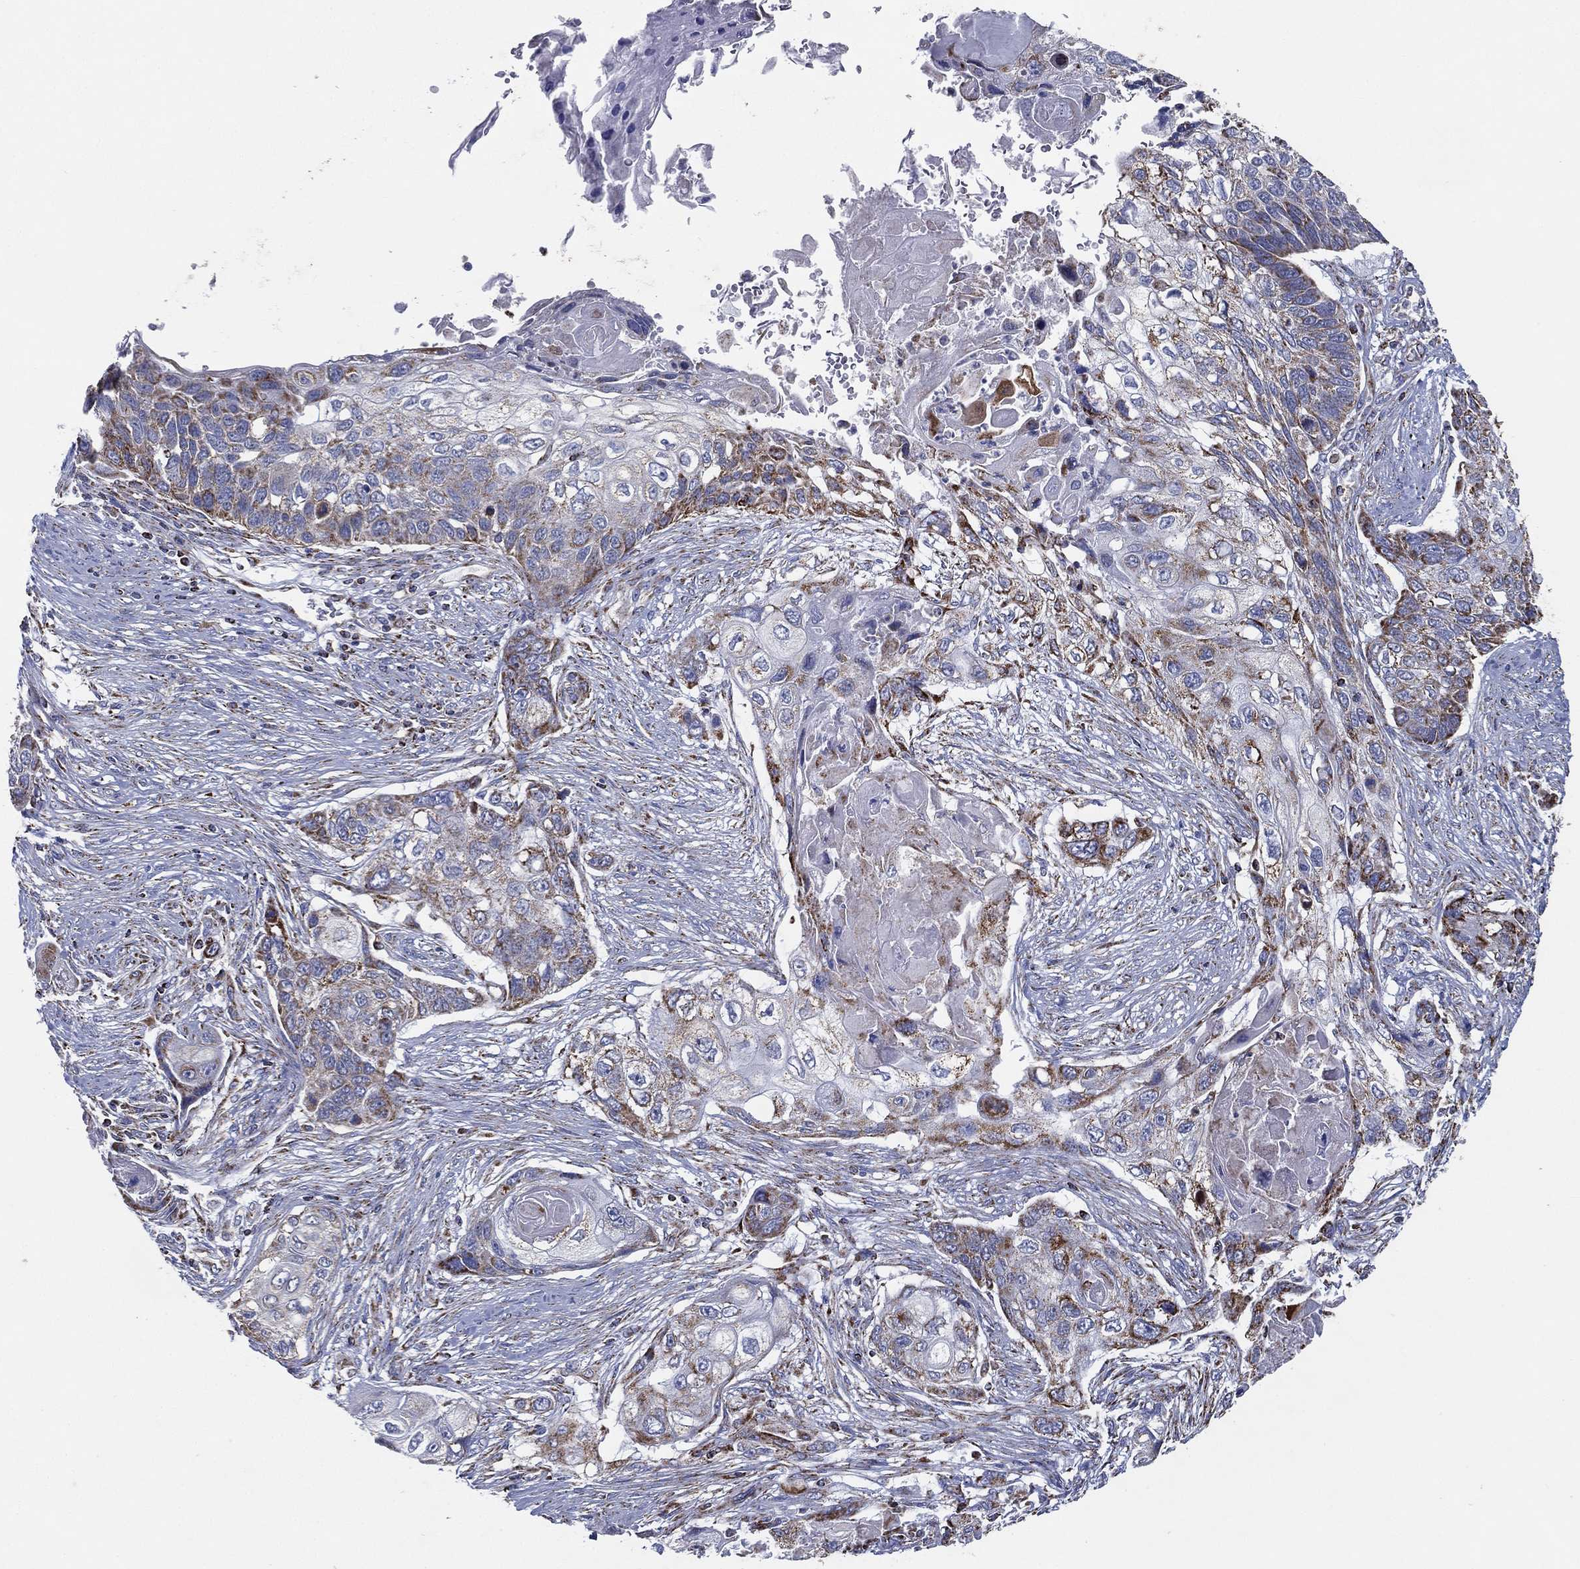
{"staining": {"intensity": "moderate", "quantity": "<25%", "location": "cytoplasmic/membranous"}, "tissue": "lung cancer", "cell_type": "Tumor cells", "image_type": "cancer", "snomed": [{"axis": "morphology", "description": "Normal tissue, NOS"}, {"axis": "morphology", "description": "Squamous cell carcinoma, NOS"}, {"axis": "topography", "description": "Bronchus"}, {"axis": "topography", "description": "Lung"}], "caption": "High-power microscopy captured an IHC histopathology image of squamous cell carcinoma (lung), revealing moderate cytoplasmic/membranous expression in approximately <25% of tumor cells. (DAB (3,3'-diaminobenzidine) = brown stain, brightfield microscopy at high magnification).", "gene": "SFXN1", "patient": {"sex": "male", "age": 69}}